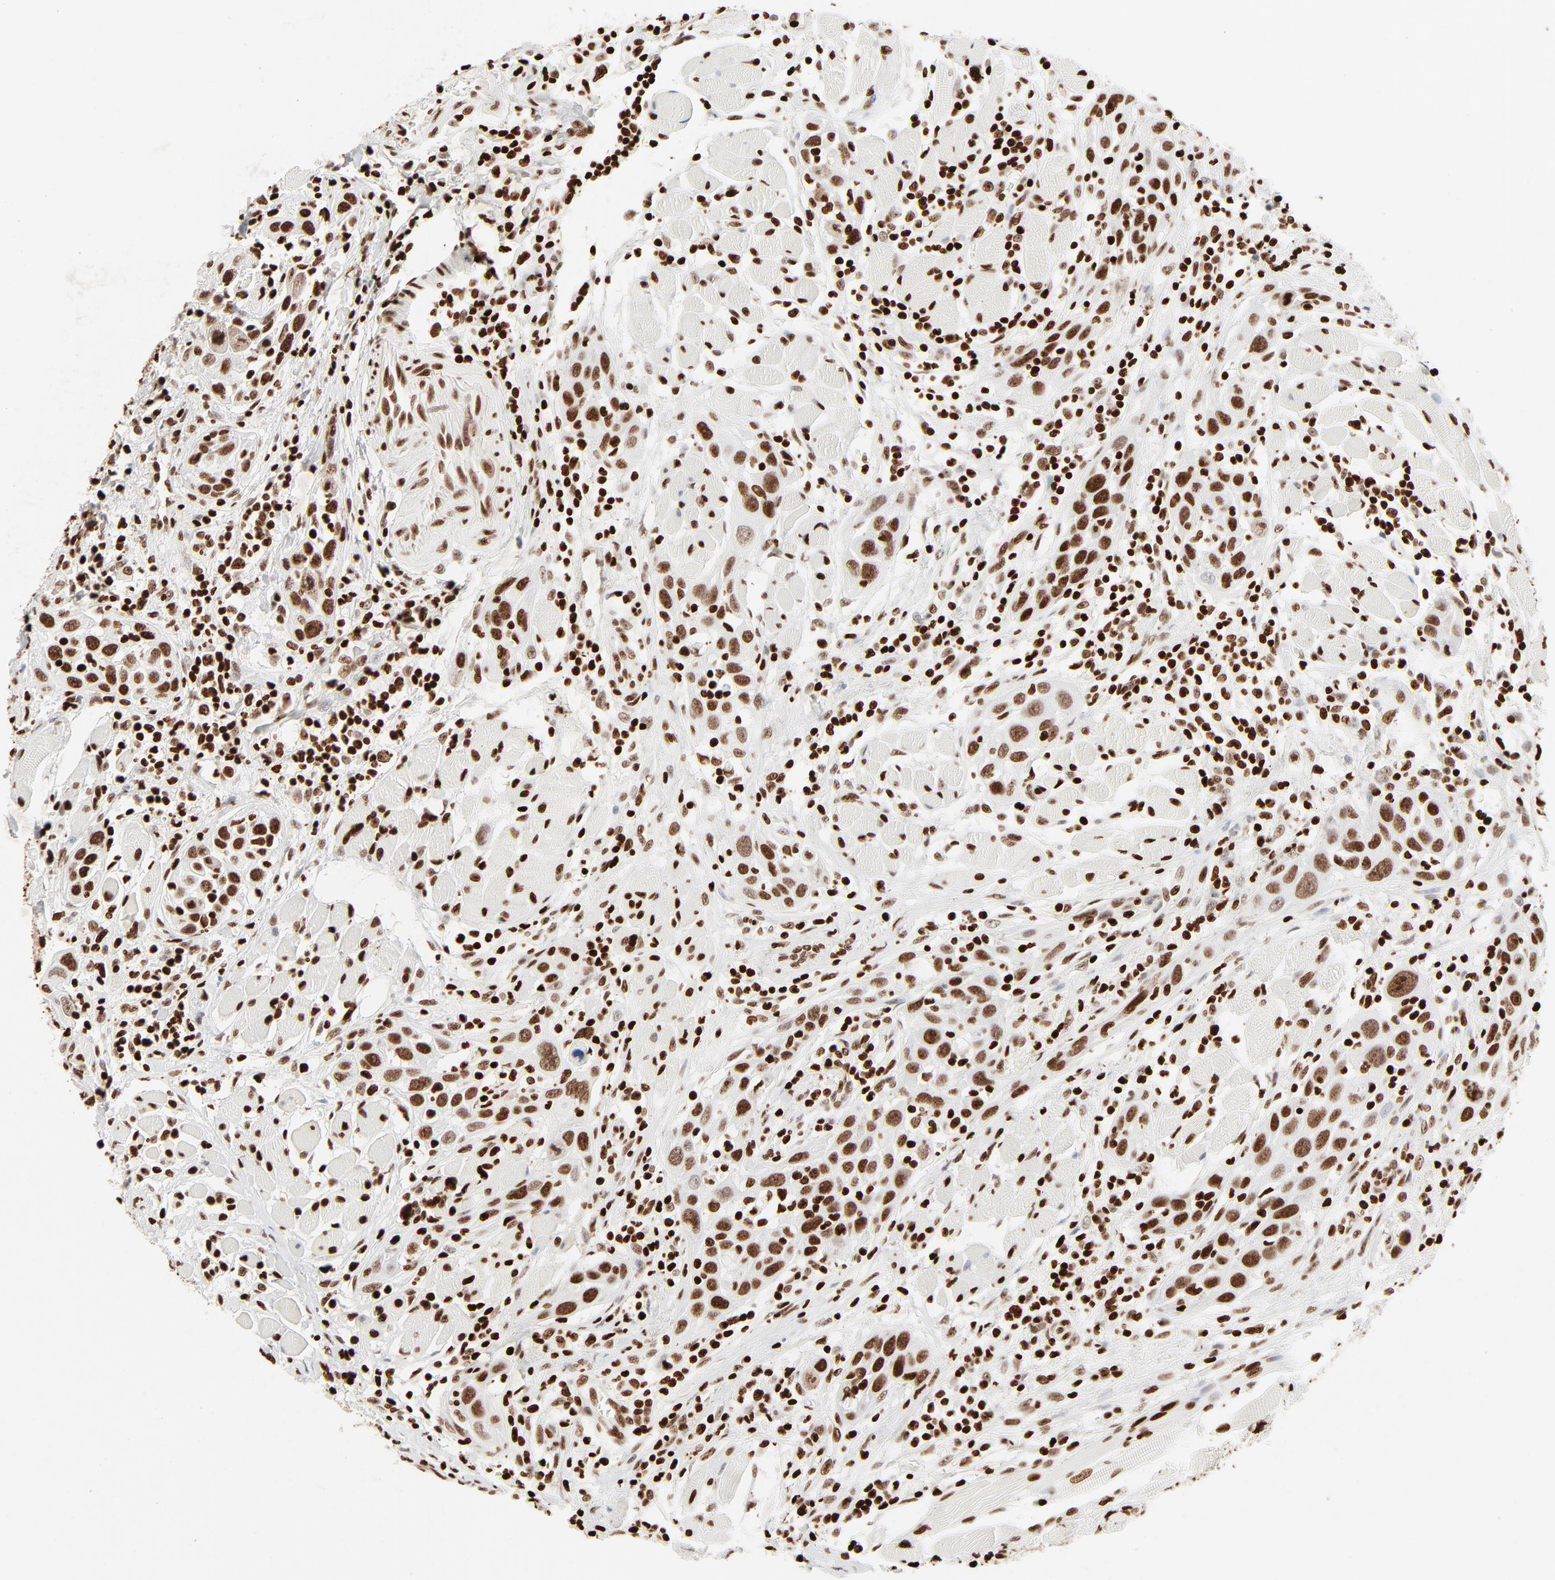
{"staining": {"intensity": "moderate", "quantity": ">75%", "location": "nuclear"}, "tissue": "head and neck cancer", "cell_type": "Tumor cells", "image_type": "cancer", "snomed": [{"axis": "morphology", "description": "Squamous cell carcinoma, NOS"}, {"axis": "topography", "description": "Oral tissue"}, {"axis": "topography", "description": "Head-Neck"}], "caption": "Head and neck squamous cell carcinoma stained with DAB immunohistochemistry (IHC) displays medium levels of moderate nuclear positivity in approximately >75% of tumor cells.", "gene": "HMGB2", "patient": {"sex": "female", "age": 50}}